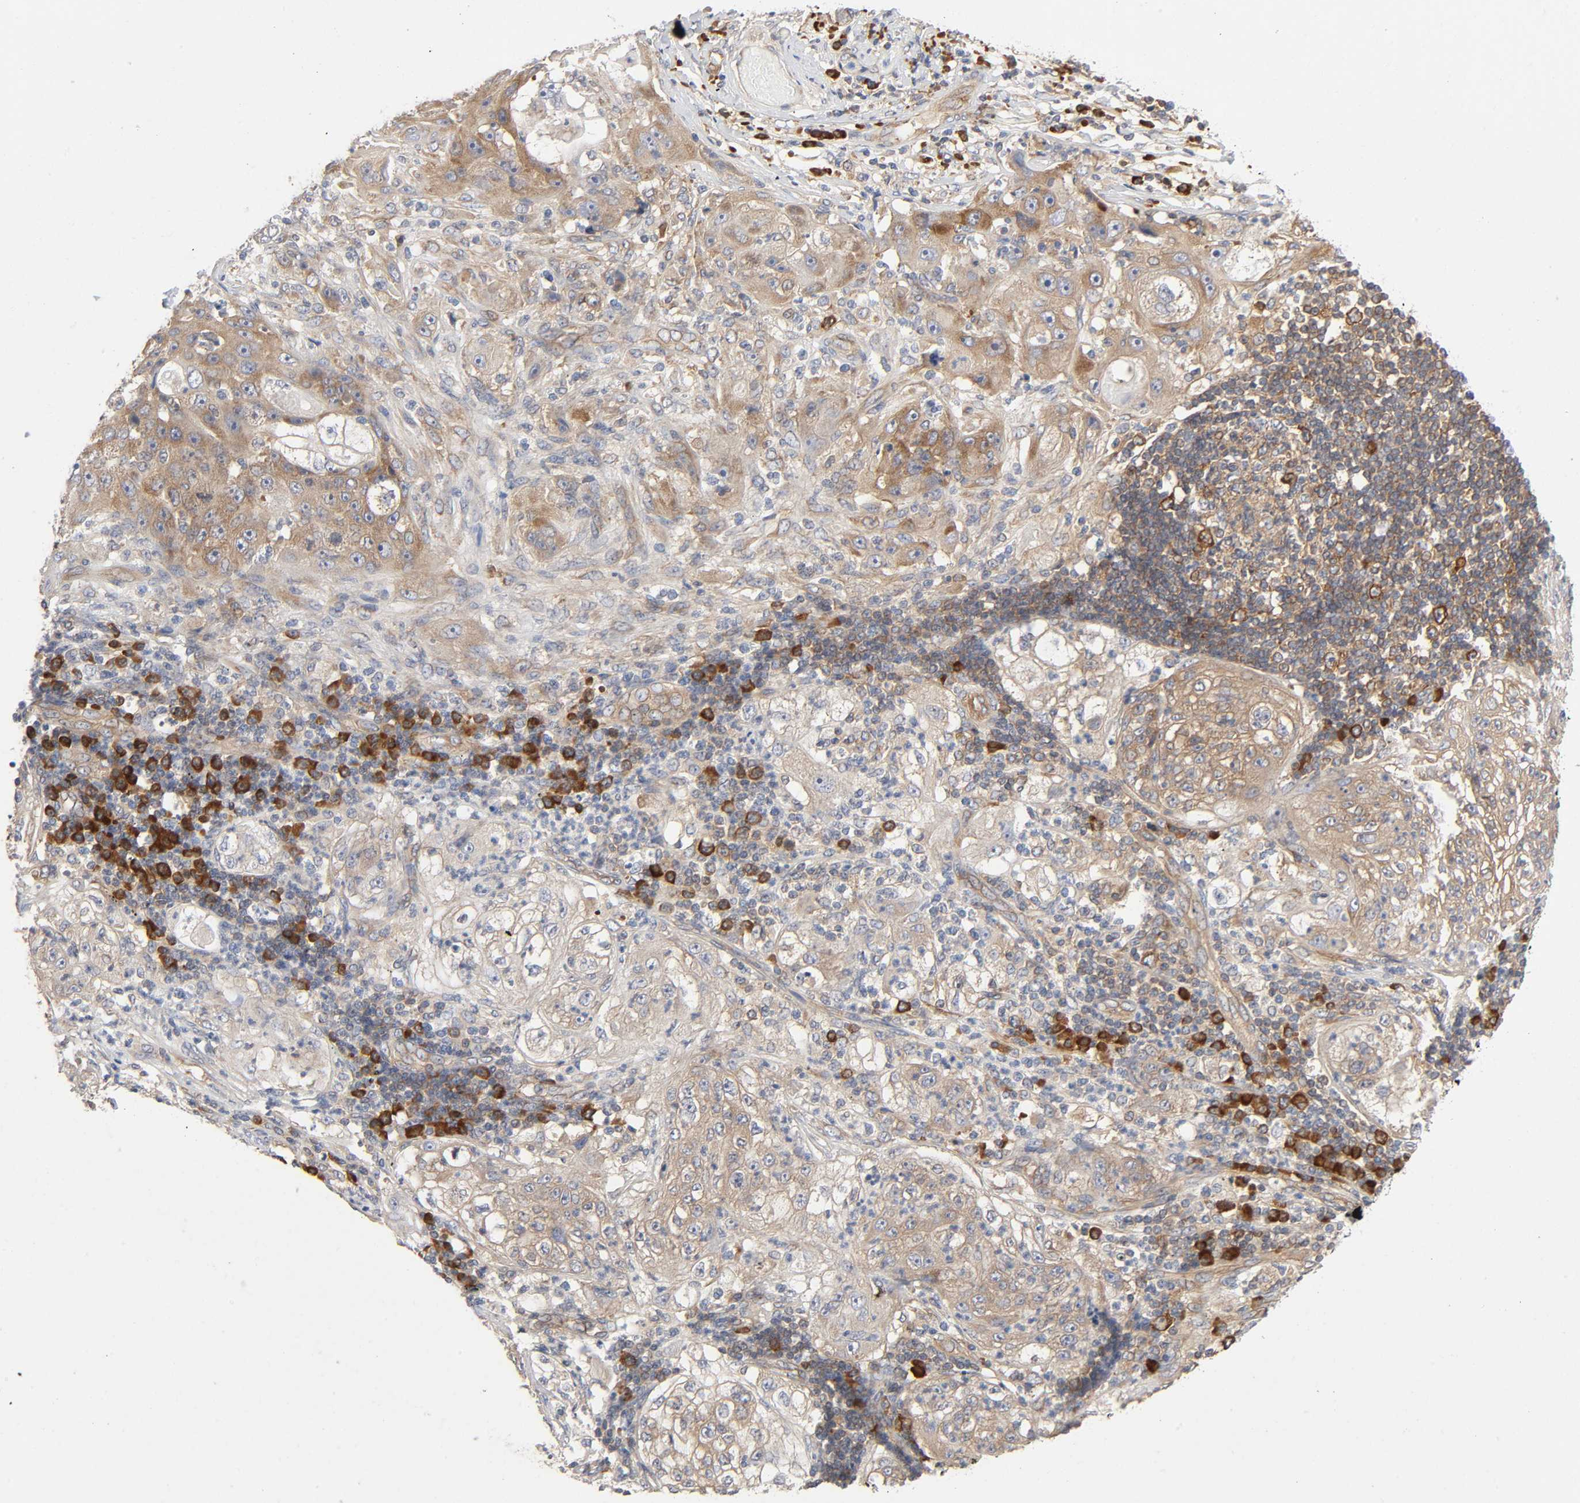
{"staining": {"intensity": "weak", "quantity": ">75%", "location": "cytoplasmic/membranous"}, "tissue": "lung cancer", "cell_type": "Tumor cells", "image_type": "cancer", "snomed": [{"axis": "morphology", "description": "Inflammation, NOS"}, {"axis": "morphology", "description": "Squamous cell carcinoma, NOS"}, {"axis": "topography", "description": "Lymph node"}, {"axis": "topography", "description": "Soft tissue"}, {"axis": "topography", "description": "Lung"}], "caption": "Lung cancer stained for a protein (brown) demonstrates weak cytoplasmic/membranous positive positivity in about >75% of tumor cells.", "gene": "SCHIP1", "patient": {"sex": "male", "age": 66}}